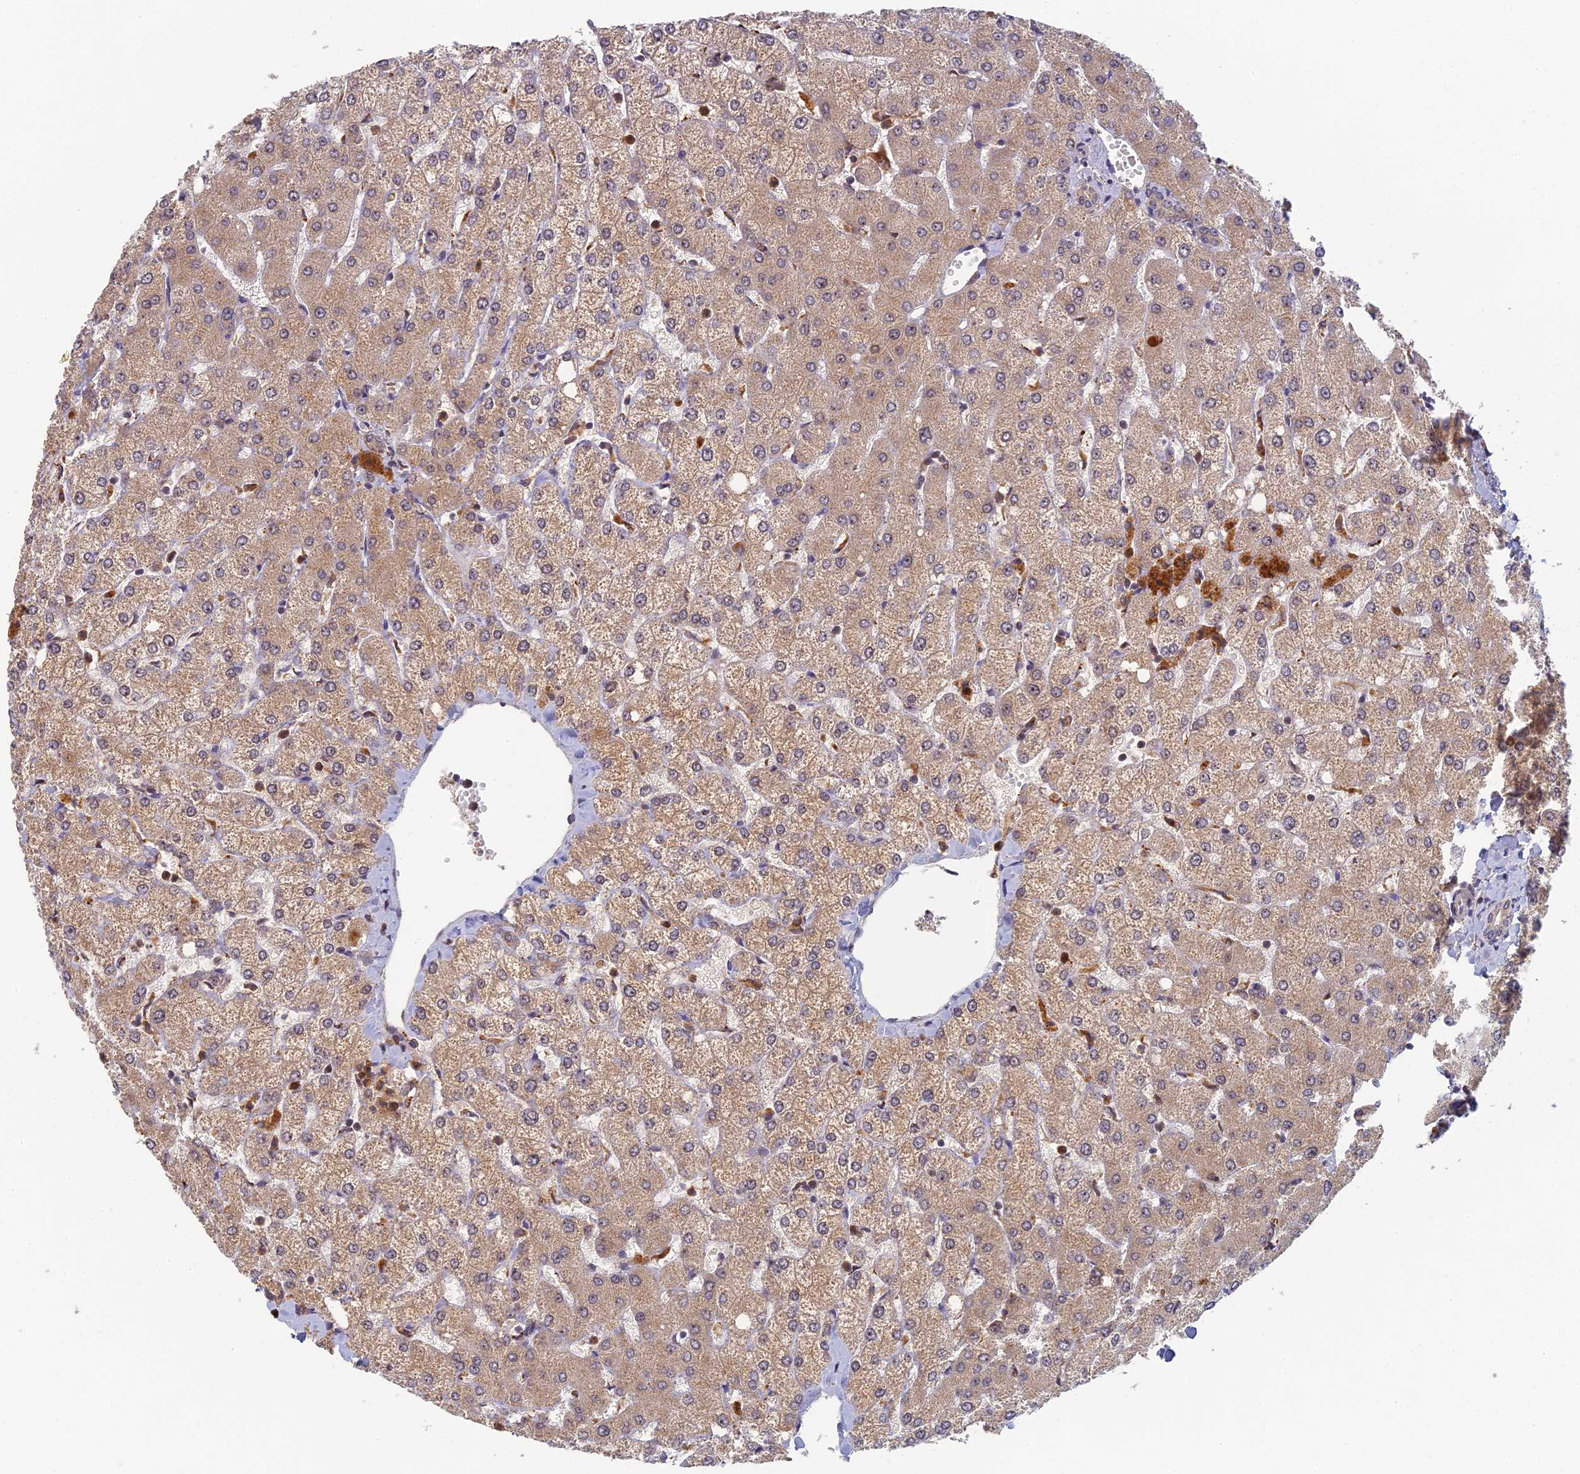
{"staining": {"intensity": "weak", "quantity": ">75%", "location": "cytoplasmic/membranous"}, "tissue": "liver", "cell_type": "Cholangiocytes", "image_type": "normal", "snomed": [{"axis": "morphology", "description": "Normal tissue, NOS"}, {"axis": "topography", "description": "Liver"}], "caption": "A micrograph showing weak cytoplasmic/membranous positivity in approximately >75% of cholangiocytes in unremarkable liver, as visualized by brown immunohistochemical staining.", "gene": "RGL3", "patient": {"sex": "female", "age": 54}}